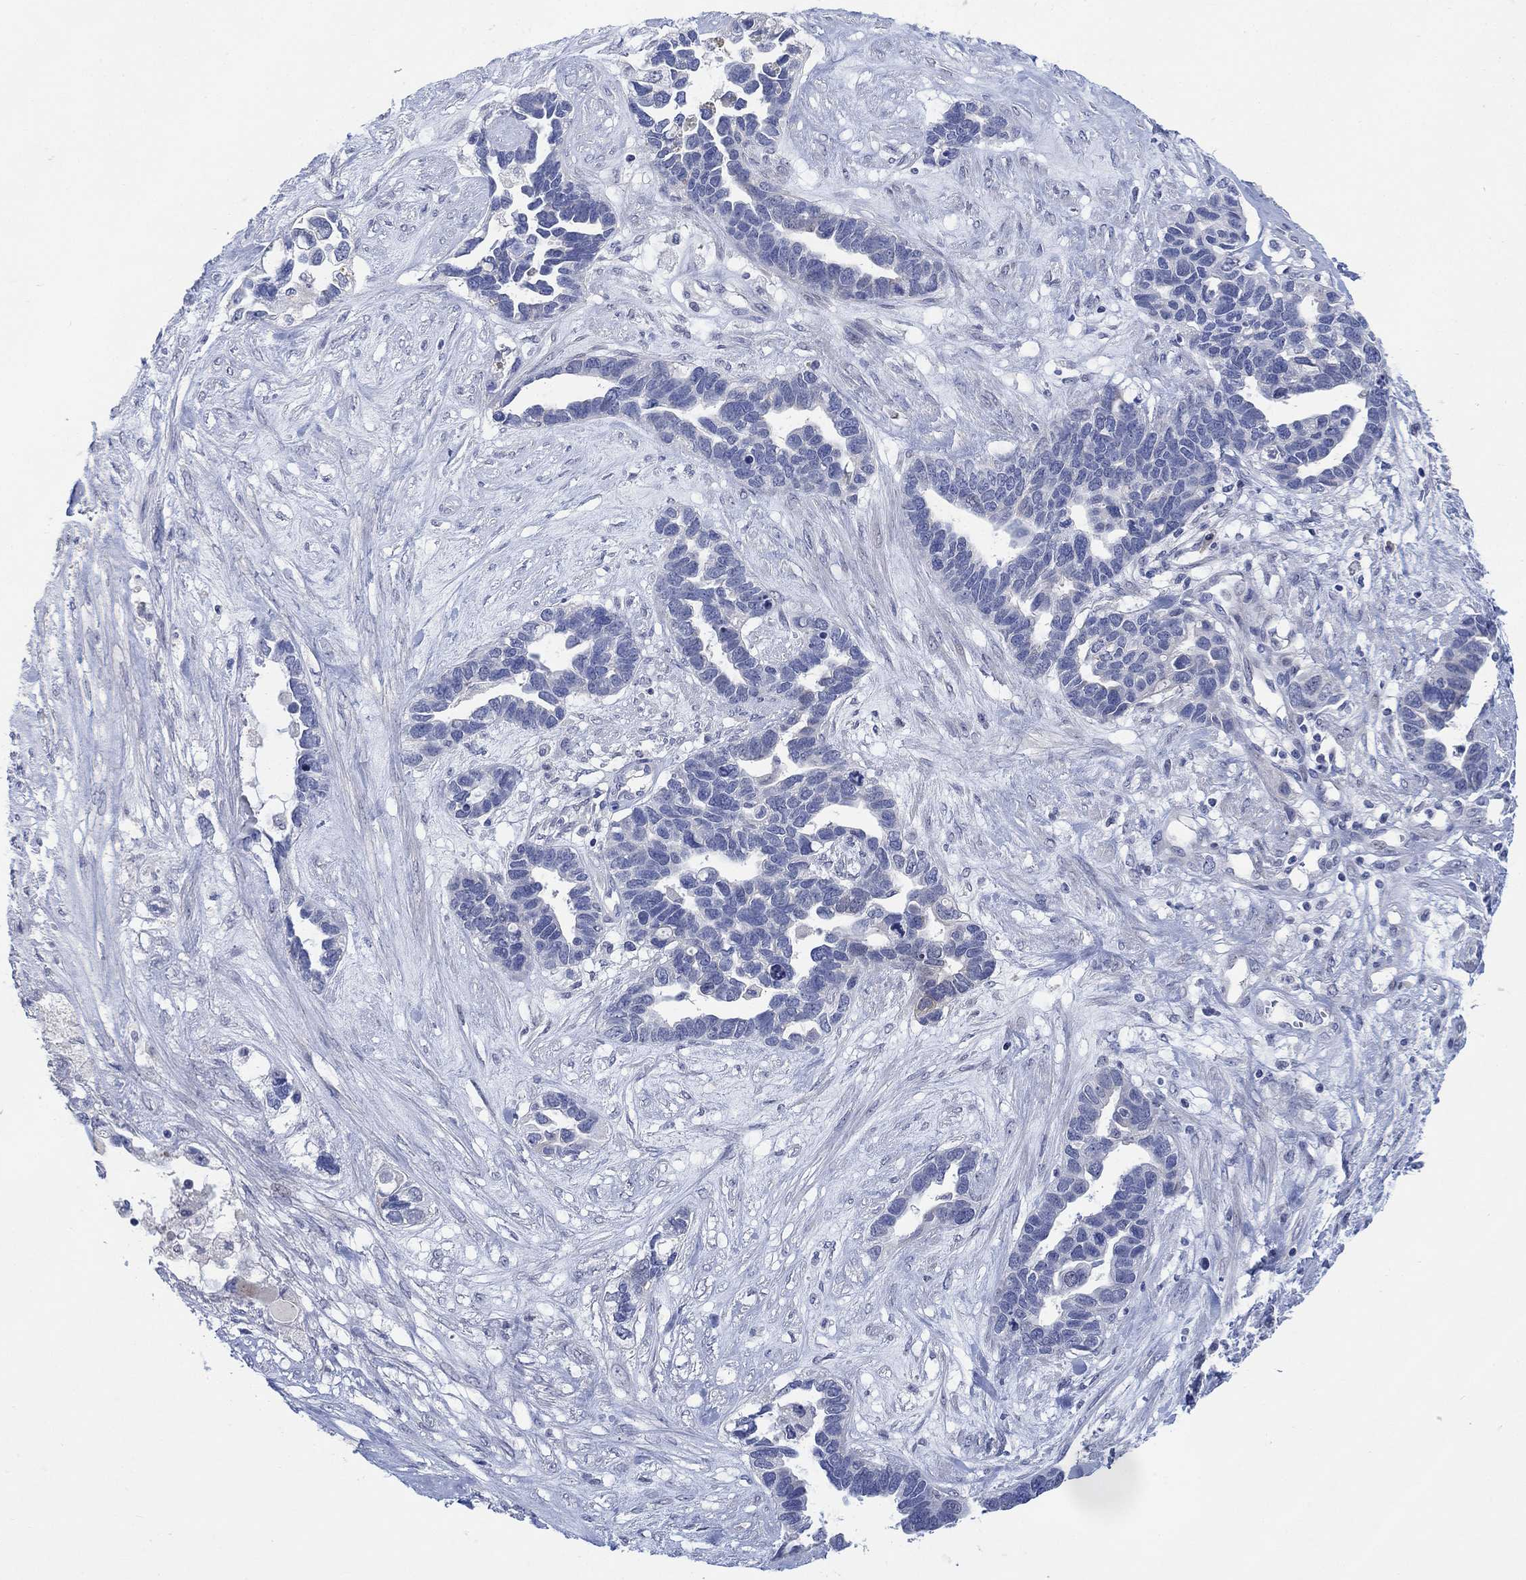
{"staining": {"intensity": "negative", "quantity": "none", "location": "none"}, "tissue": "ovarian cancer", "cell_type": "Tumor cells", "image_type": "cancer", "snomed": [{"axis": "morphology", "description": "Cystadenocarcinoma, serous, NOS"}, {"axis": "topography", "description": "Ovary"}], "caption": "The immunohistochemistry (IHC) micrograph has no significant positivity in tumor cells of ovarian serous cystadenocarcinoma tissue.", "gene": "DLK1", "patient": {"sex": "female", "age": 54}}